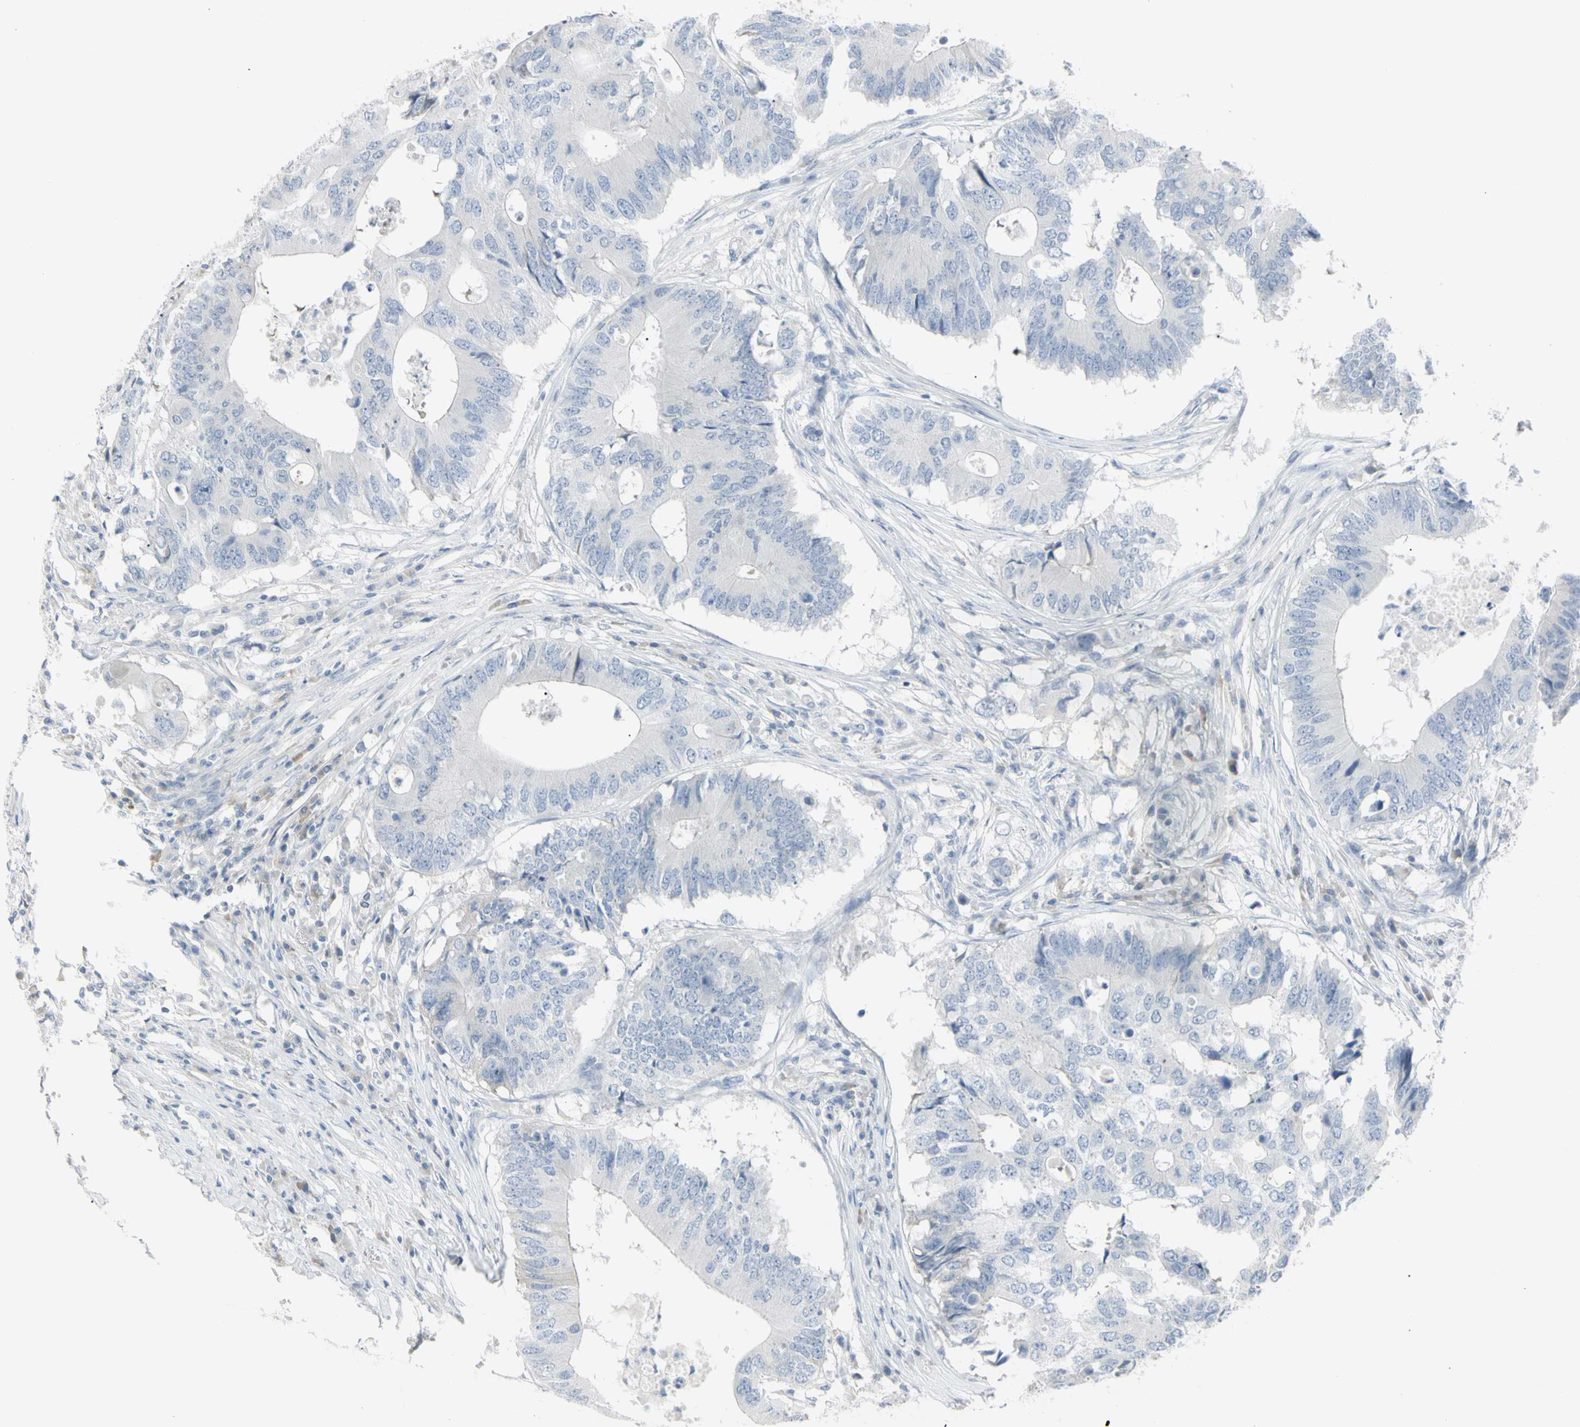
{"staining": {"intensity": "negative", "quantity": "none", "location": "none"}, "tissue": "colorectal cancer", "cell_type": "Tumor cells", "image_type": "cancer", "snomed": [{"axis": "morphology", "description": "Adenocarcinoma, NOS"}, {"axis": "topography", "description": "Colon"}], "caption": "Histopathology image shows no protein positivity in tumor cells of adenocarcinoma (colorectal) tissue.", "gene": "PIP", "patient": {"sex": "male", "age": 71}}